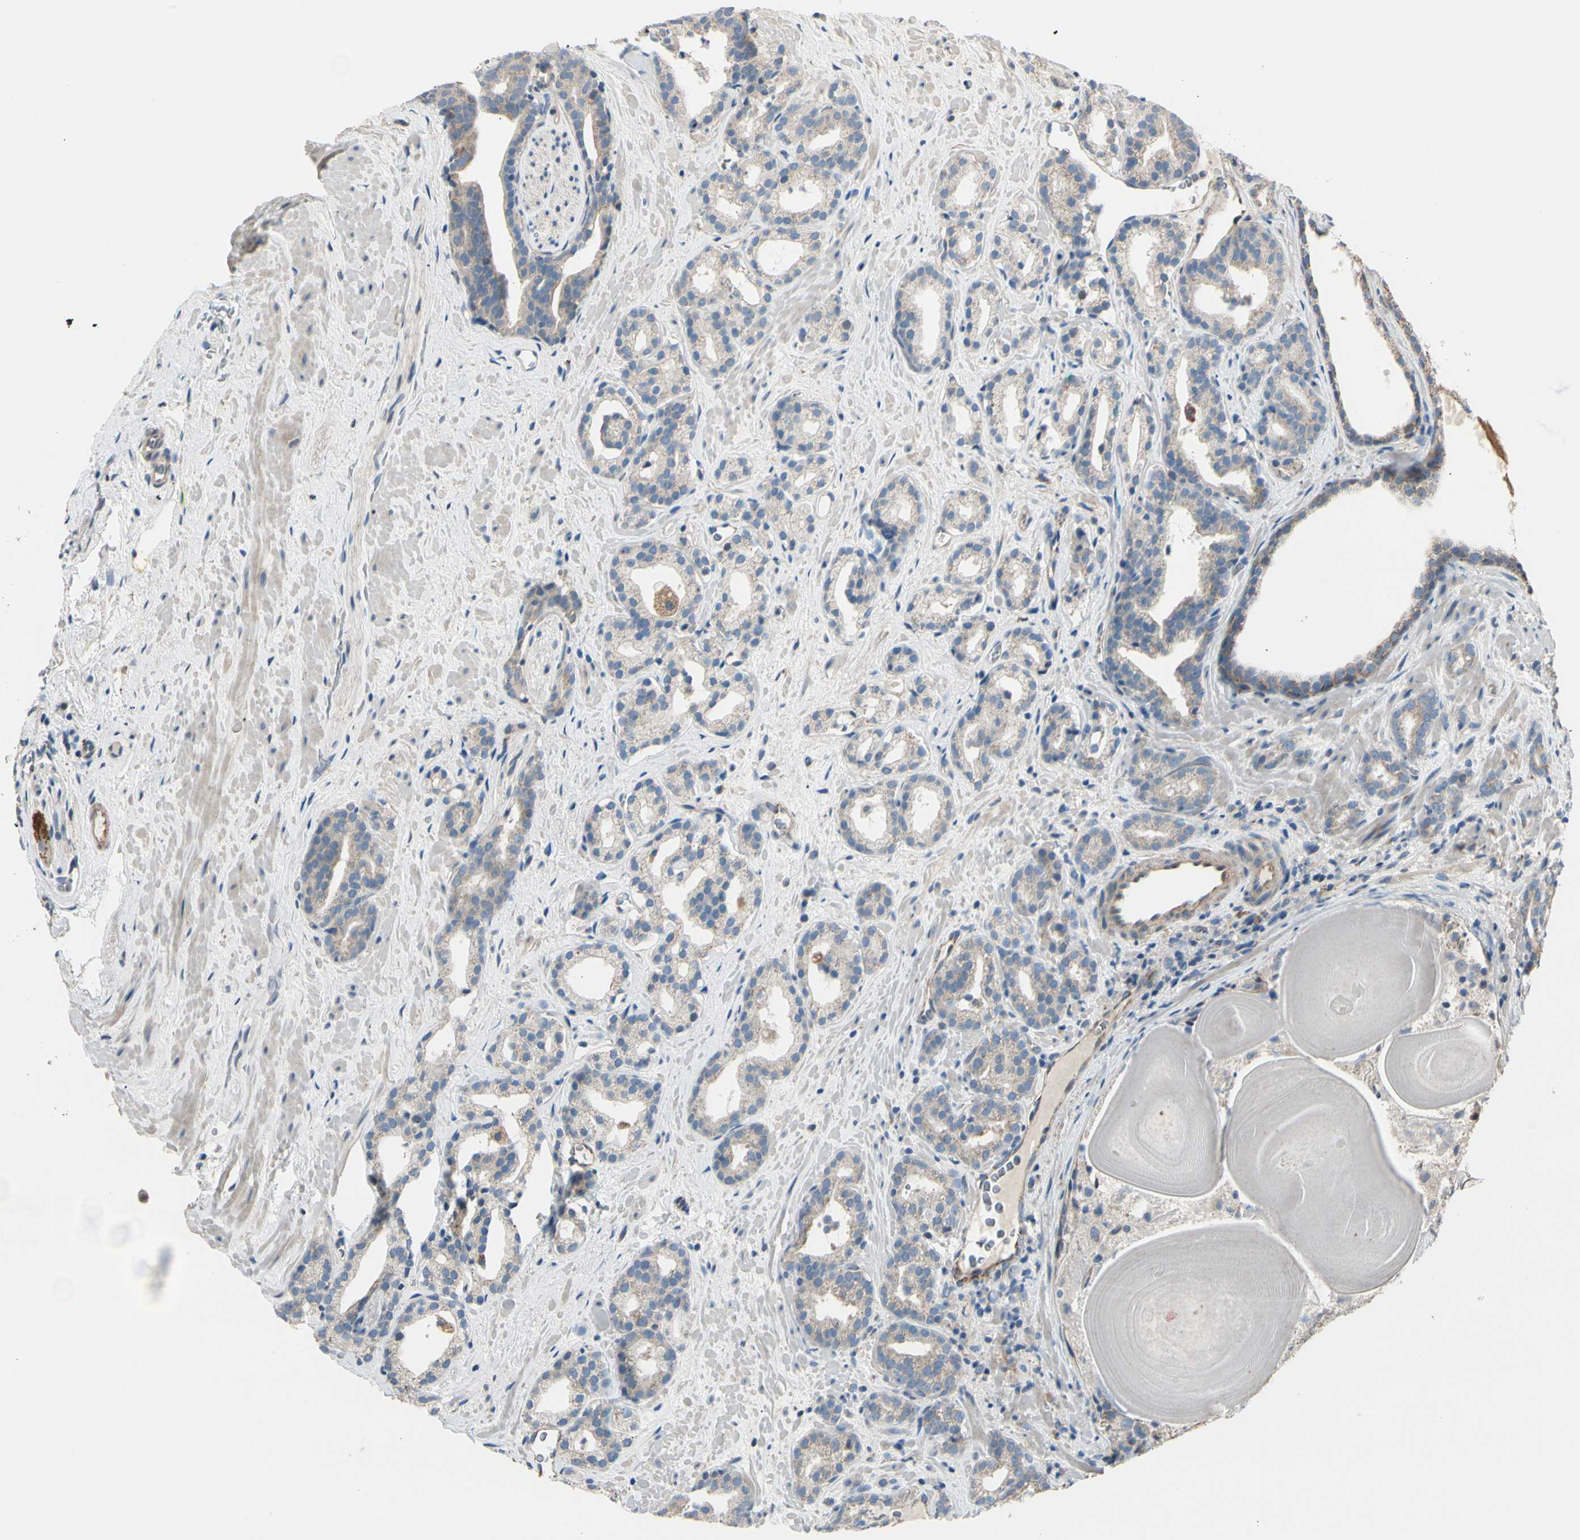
{"staining": {"intensity": "weak", "quantity": ">75%", "location": "cytoplasmic/membranous"}, "tissue": "prostate cancer", "cell_type": "Tumor cells", "image_type": "cancer", "snomed": [{"axis": "morphology", "description": "Adenocarcinoma, Low grade"}, {"axis": "topography", "description": "Prostate"}], "caption": "Prostate cancer (adenocarcinoma (low-grade)) stained with a brown dye demonstrates weak cytoplasmic/membranous positive positivity in approximately >75% of tumor cells.", "gene": "EPHA3", "patient": {"sex": "male", "age": 63}}